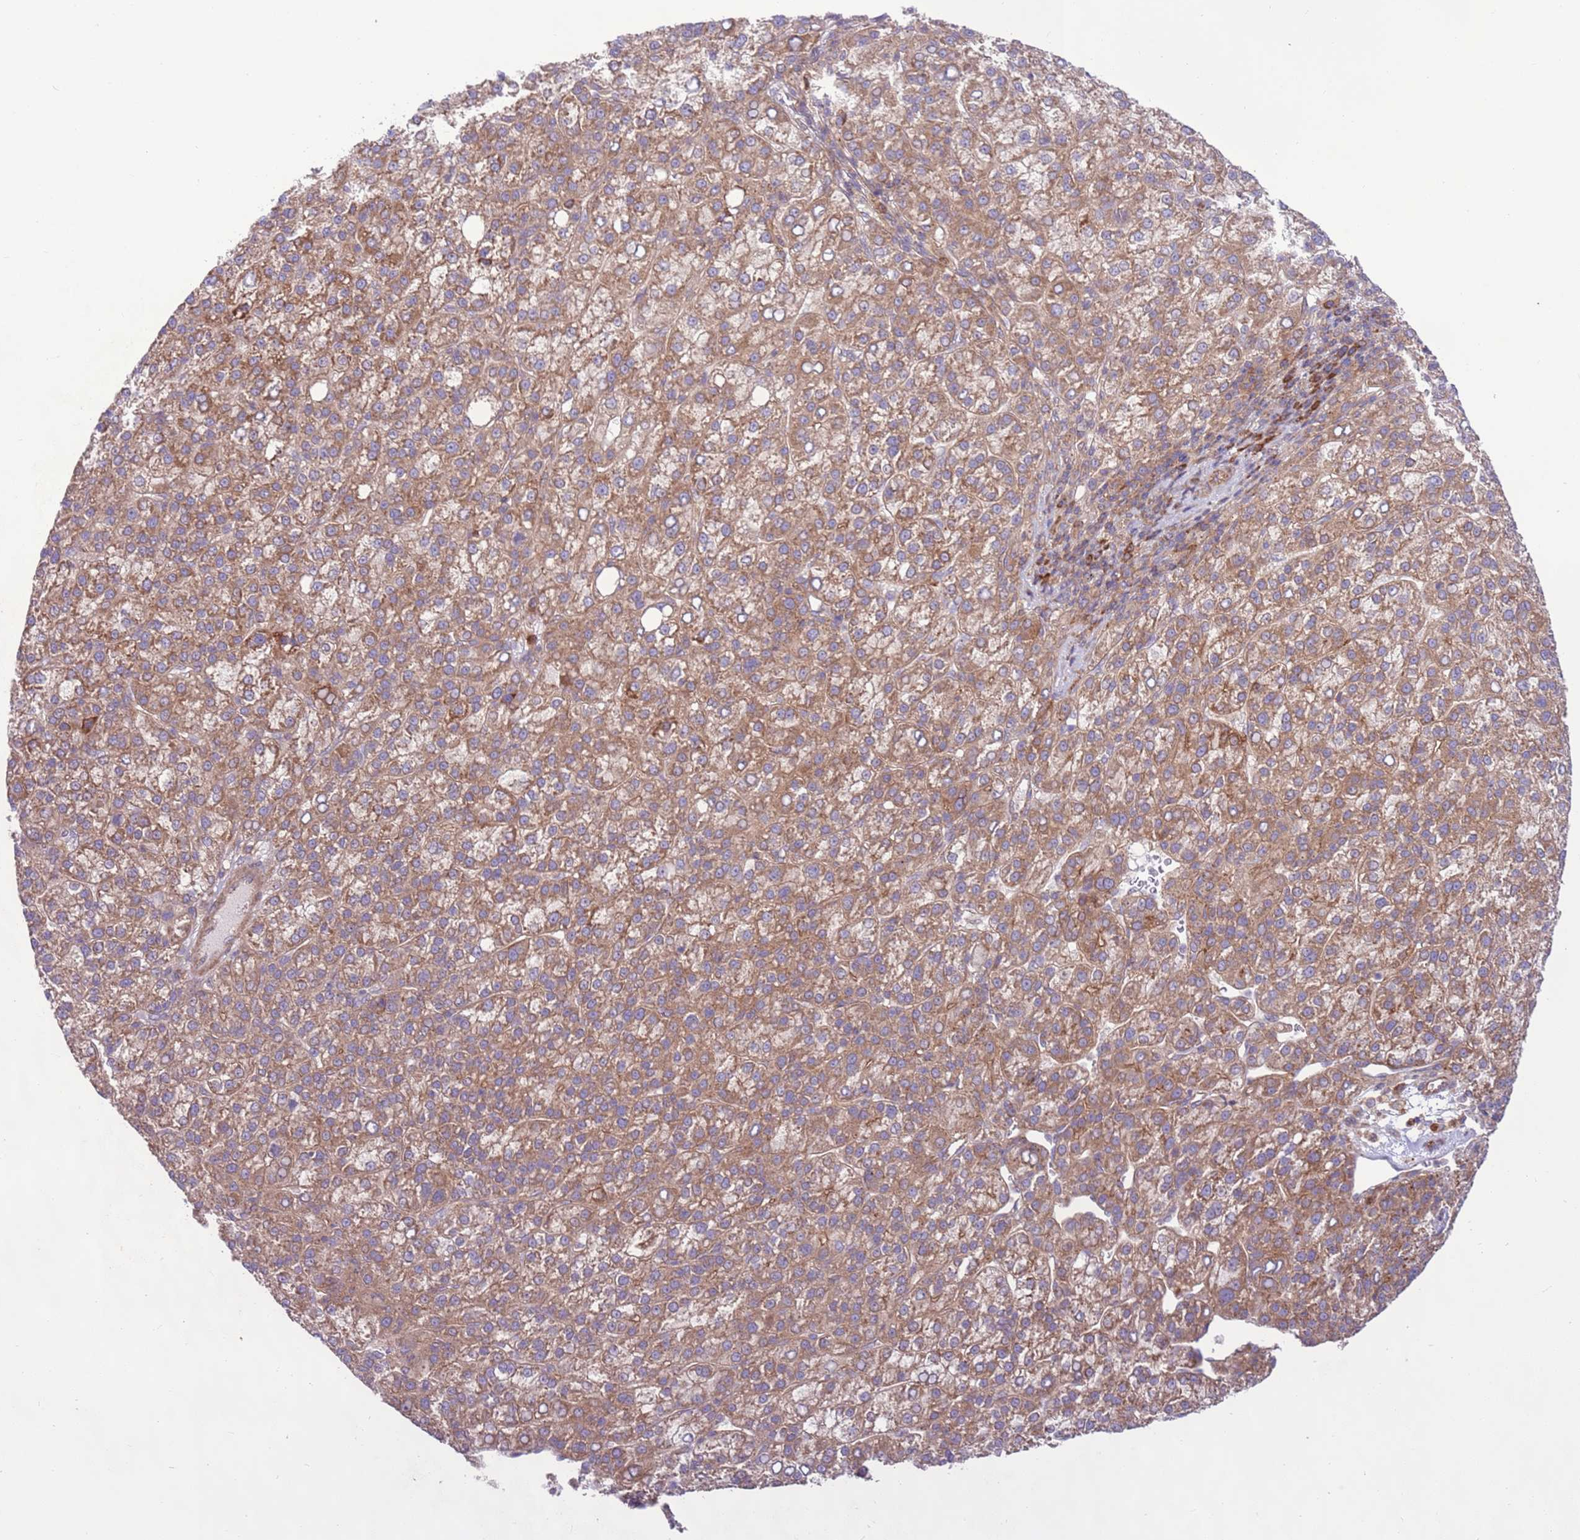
{"staining": {"intensity": "moderate", "quantity": ">75%", "location": "cytoplasmic/membranous"}, "tissue": "liver cancer", "cell_type": "Tumor cells", "image_type": "cancer", "snomed": [{"axis": "morphology", "description": "Carcinoma, Hepatocellular, NOS"}, {"axis": "topography", "description": "Liver"}], "caption": "This histopathology image demonstrates IHC staining of liver hepatocellular carcinoma, with medium moderate cytoplasmic/membranous staining in approximately >75% of tumor cells.", "gene": "DDX19B", "patient": {"sex": "female", "age": 58}}